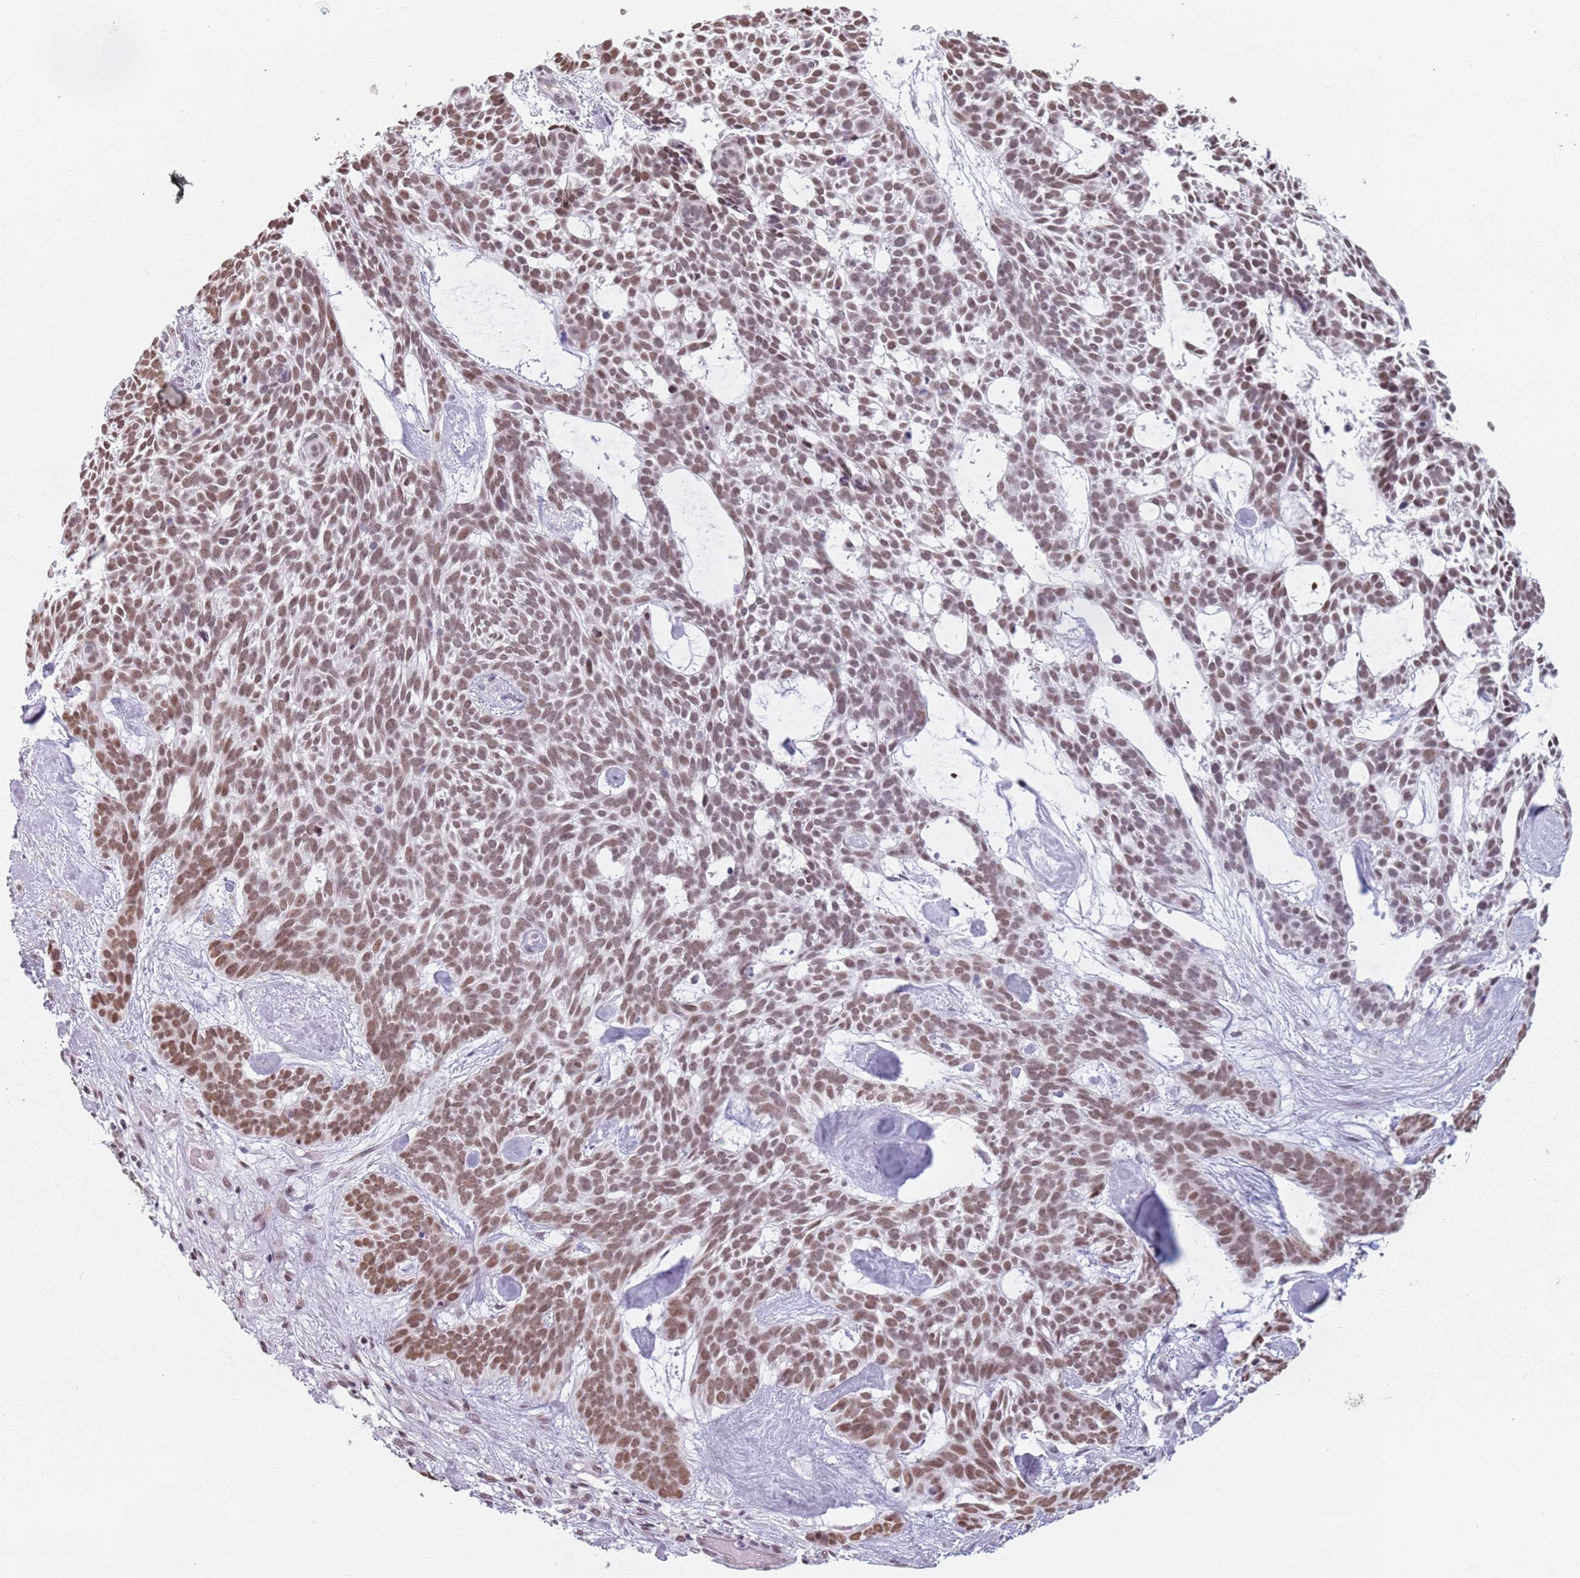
{"staining": {"intensity": "moderate", "quantity": ">75%", "location": "nuclear"}, "tissue": "skin cancer", "cell_type": "Tumor cells", "image_type": "cancer", "snomed": [{"axis": "morphology", "description": "Basal cell carcinoma"}, {"axis": "topography", "description": "Skin"}], "caption": "High-power microscopy captured an immunohistochemistry (IHC) micrograph of basal cell carcinoma (skin), revealing moderate nuclear staining in approximately >75% of tumor cells.", "gene": "PTCHD1", "patient": {"sex": "male", "age": 61}}